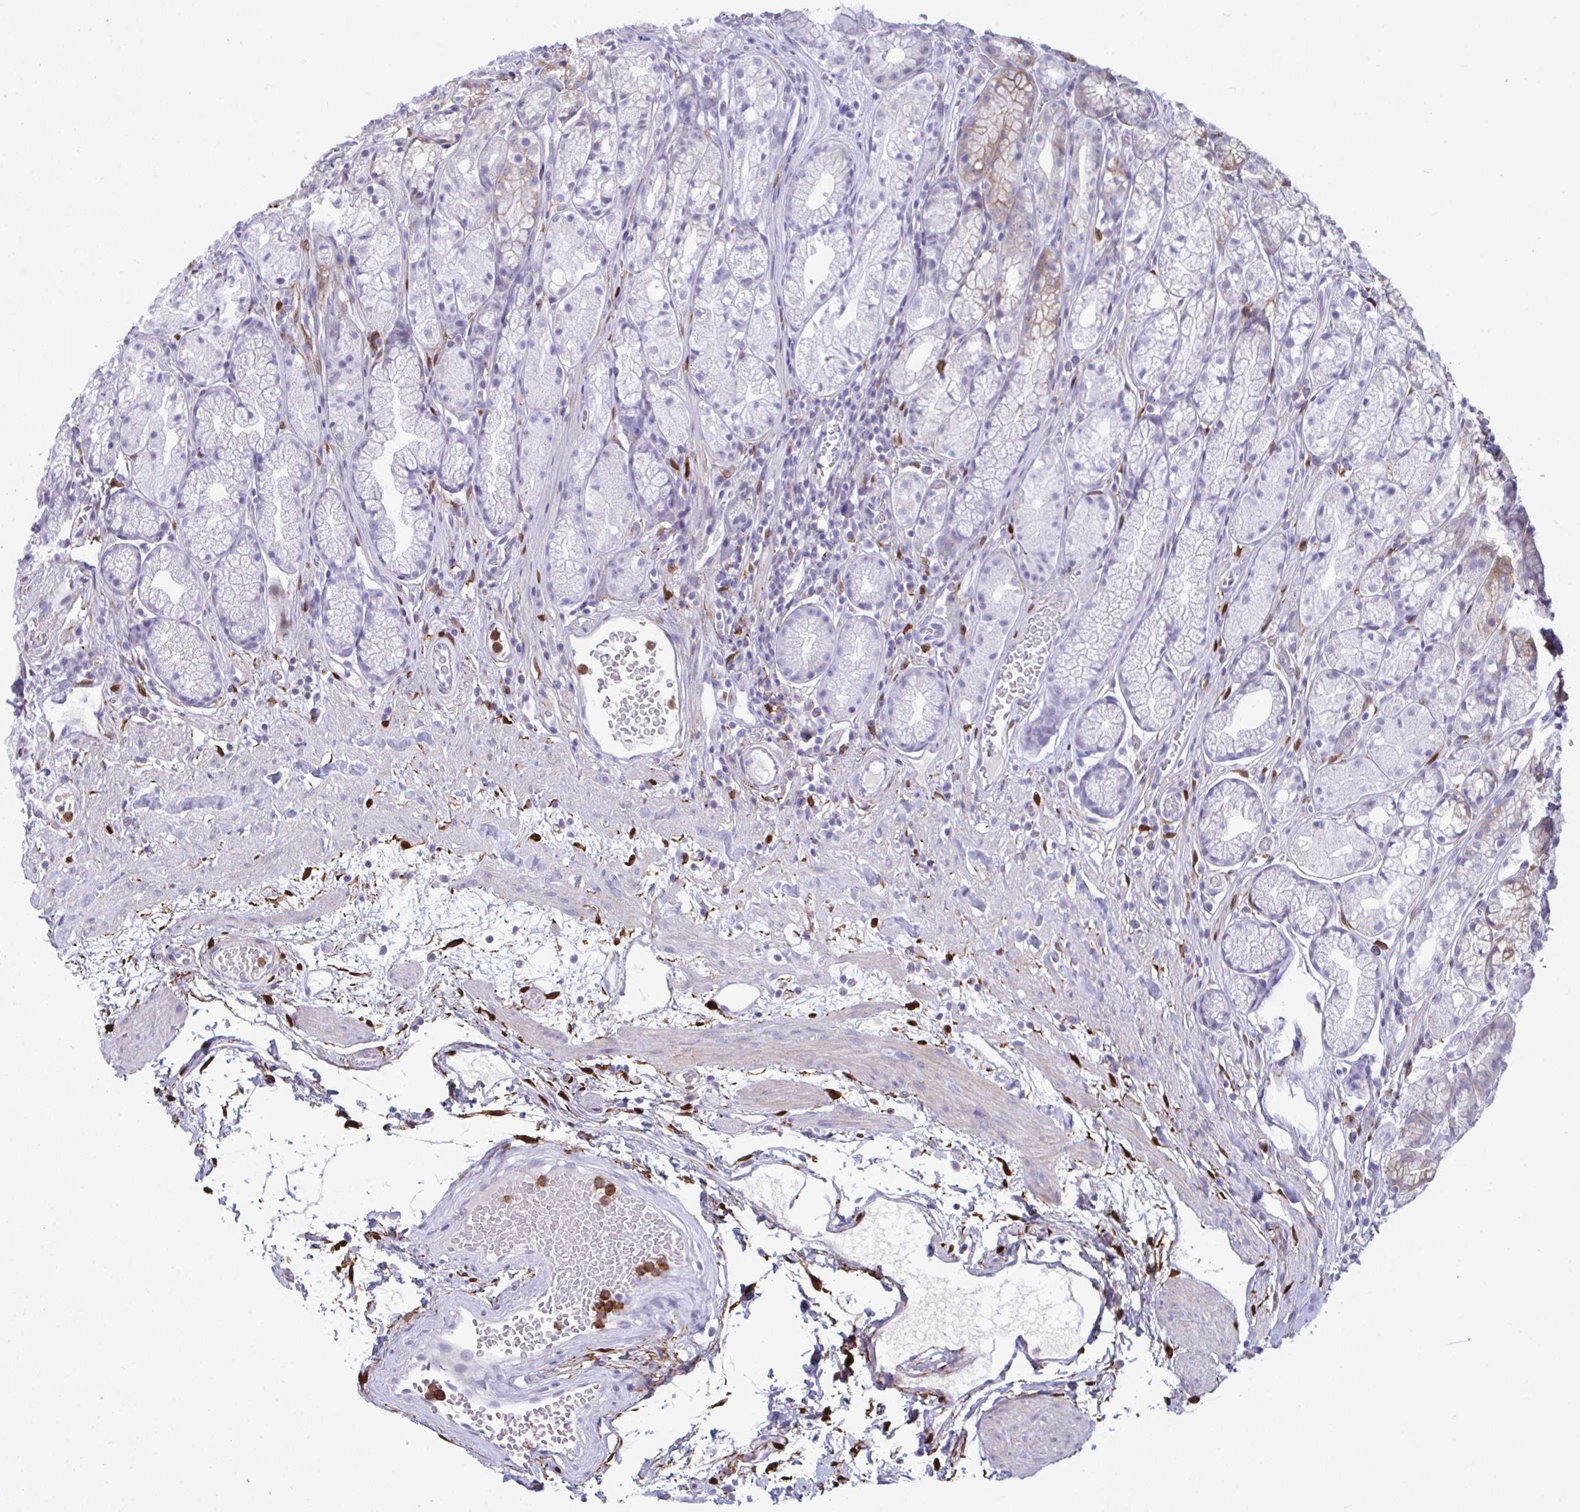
{"staining": {"intensity": "weak", "quantity": "<25%", "location": "cytoplasmic/membranous"}, "tissue": "stomach", "cell_type": "Glandular cells", "image_type": "normal", "snomed": [{"axis": "morphology", "description": "Normal tissue, NOS"}, {"axis": "topography", "description": "Smooth muscle"}, {"axis": "topography", "description": "Stomach"}], "caption": "High magnification brightfield microscopy of unremarkable stomach stained with DAB (brown) and counterstained with hematoxylin (blue): glandular cells show no significant staining. (Stains: DAB immunohistochemistry with hematoxylin counter stain, Microscopy: brightfield microscopy at high magnification).", "gene": "ARHGAP42", "patient": {"sex": "male", "age": 70}}